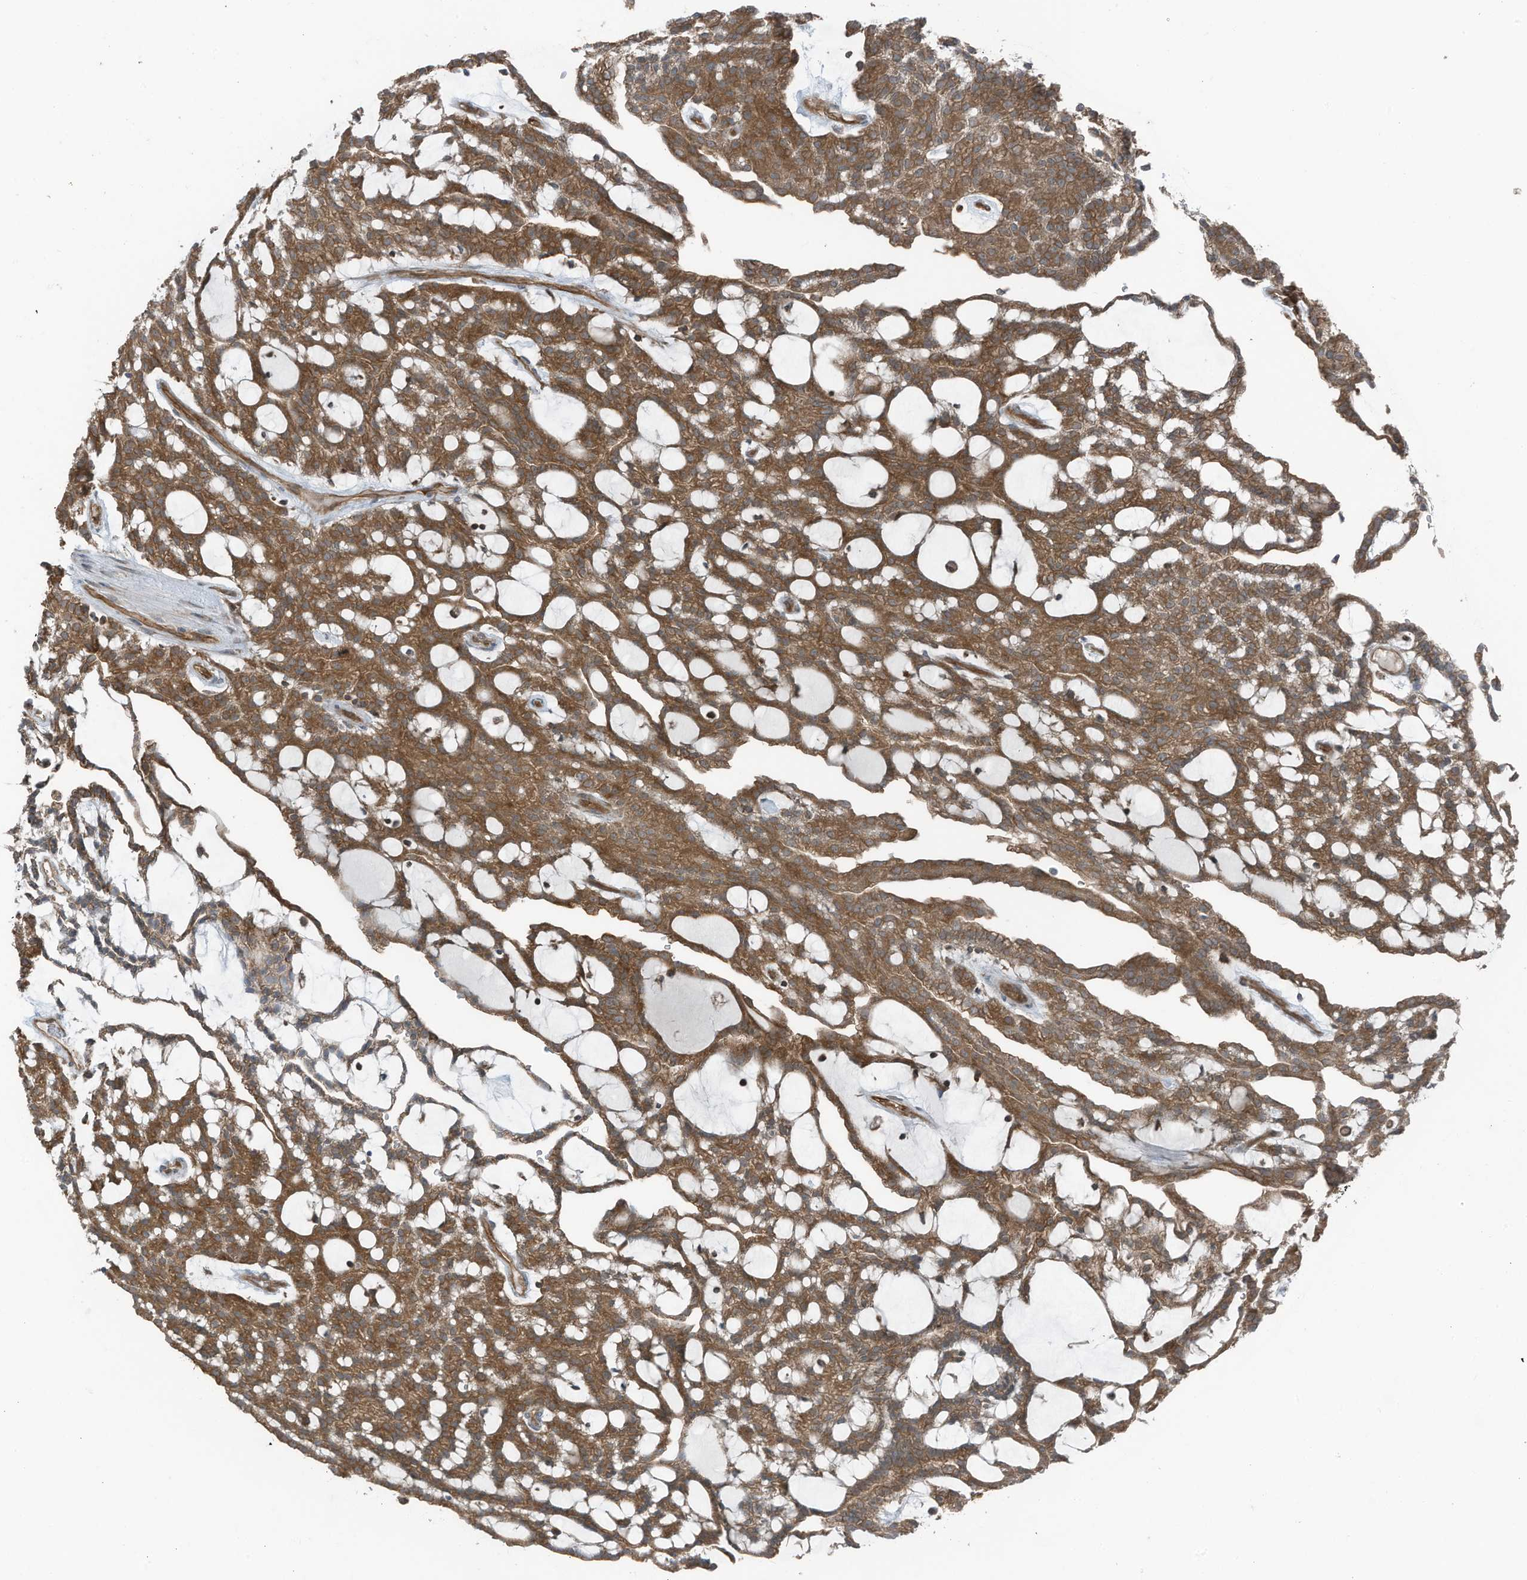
{"staining": {"intensity": "strong", "quantity": ">75%", "location": "cytoplasmic/membranous"}, "tissue": "renal cancer", "cell_type": "Tumor cells", "image_type": "cancer", "snomed": [{"axis": "morphology", "description": "Adenocarcinoma, NOS"}, {"axis": "topography", "description": "Kidney"}], "caption": "Immunohistochemical staining of human renal cancer (adenocarcinoma) shows strong cytoplasmic/membranous protein expression in about >75% of tumor cells.", "gene": "TXNDC9", "patient": {"sex": "male", "age": 63}}